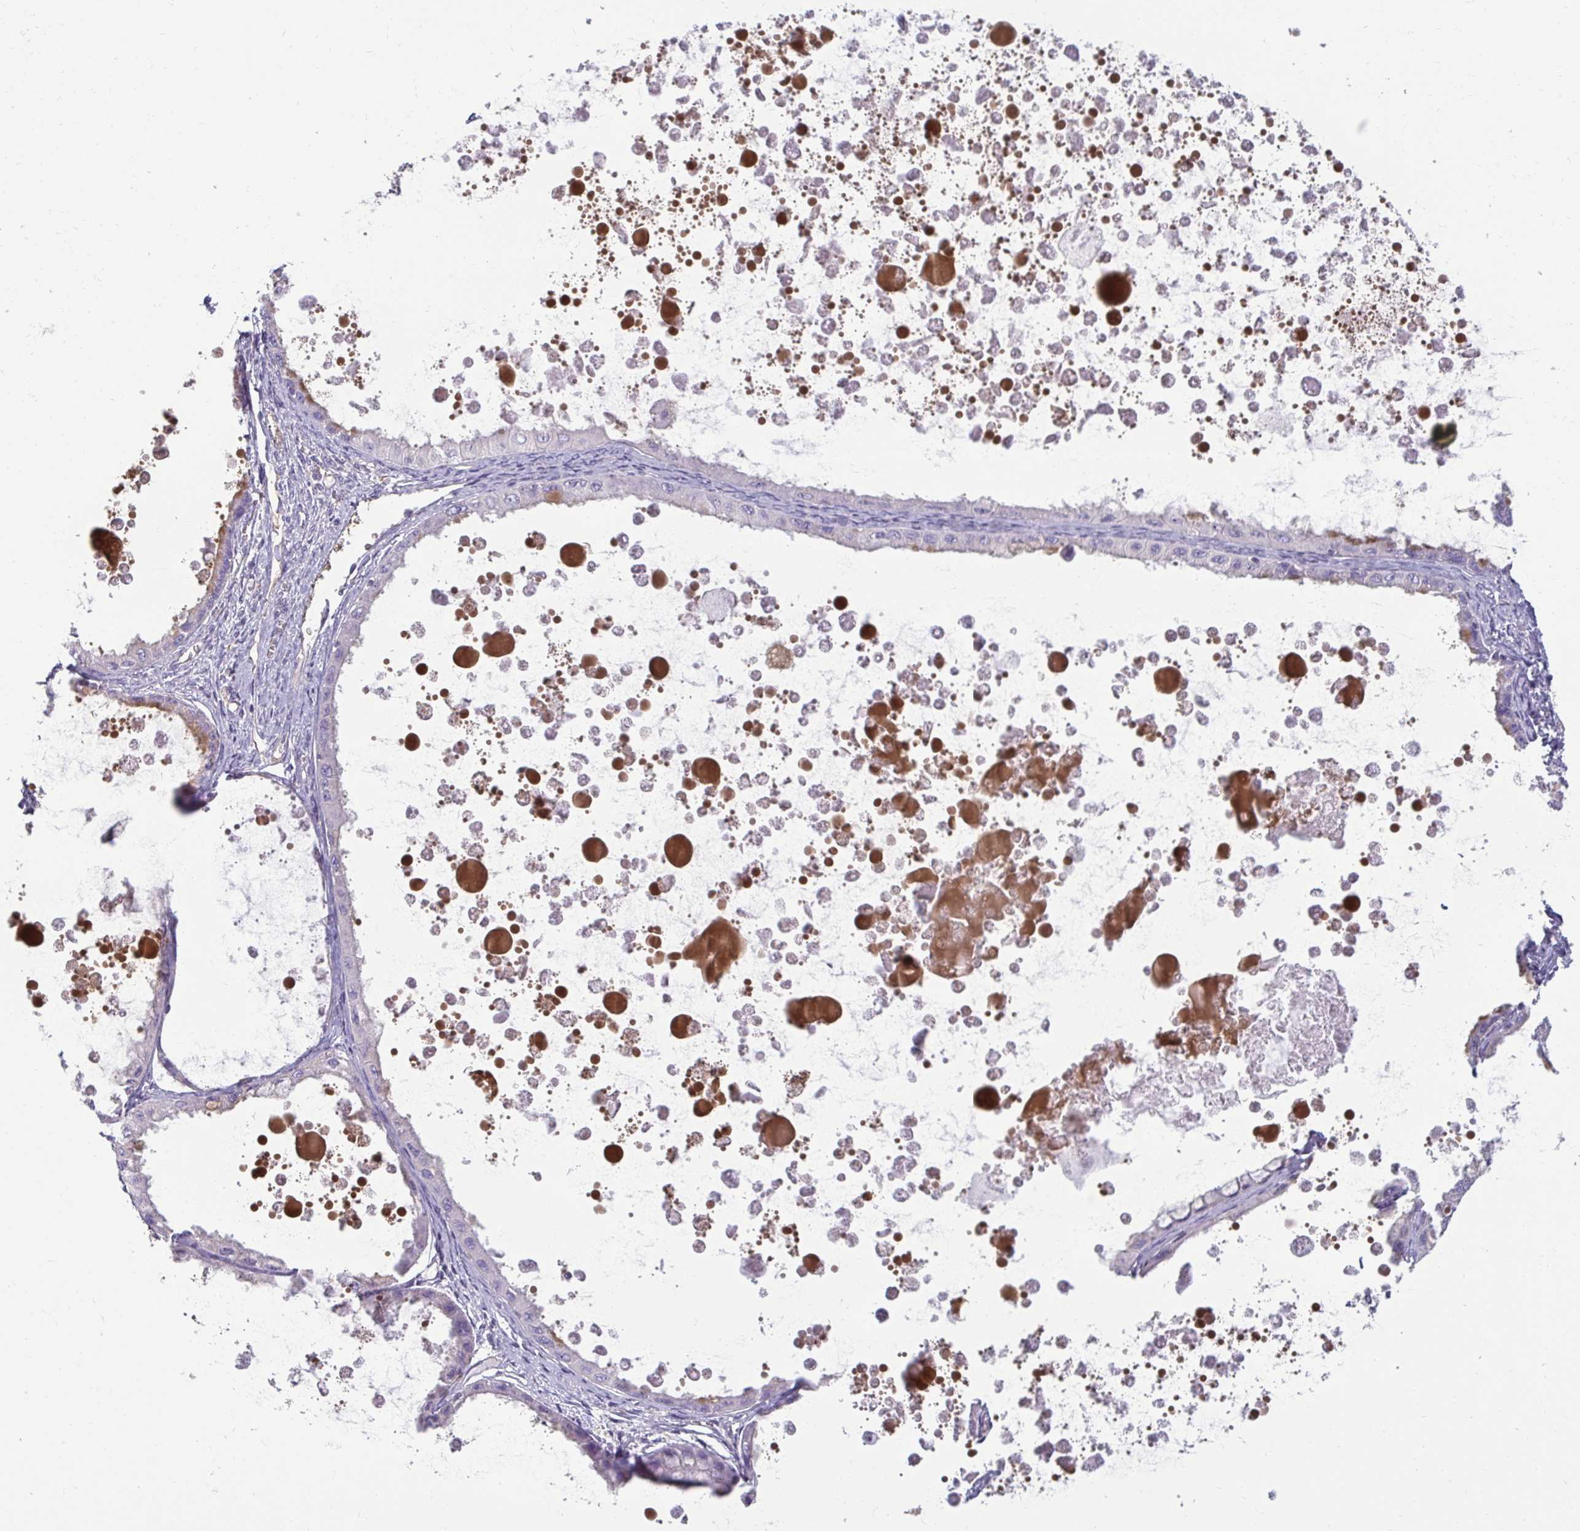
{"staining": {"intensity": "negative", "quantity": "none", "location": "none"}, "tissue": "ovarian cancer", "cell_type": "Tumor cells", "image_type": "cancer", "snomed": [{"axis": "morphology", "description": "Cystadenocarcinoma, mucinous, NOS"}, {"axis": "topography", "description": "Ovary"}], "caption": "Protein analysis of ovarian cancer (mucinous cystadenocarcinoma) exhibits no significant staining in tumor cells.", "gene": "PDE2A", "patient": {"sex": "female", "age": 64}}